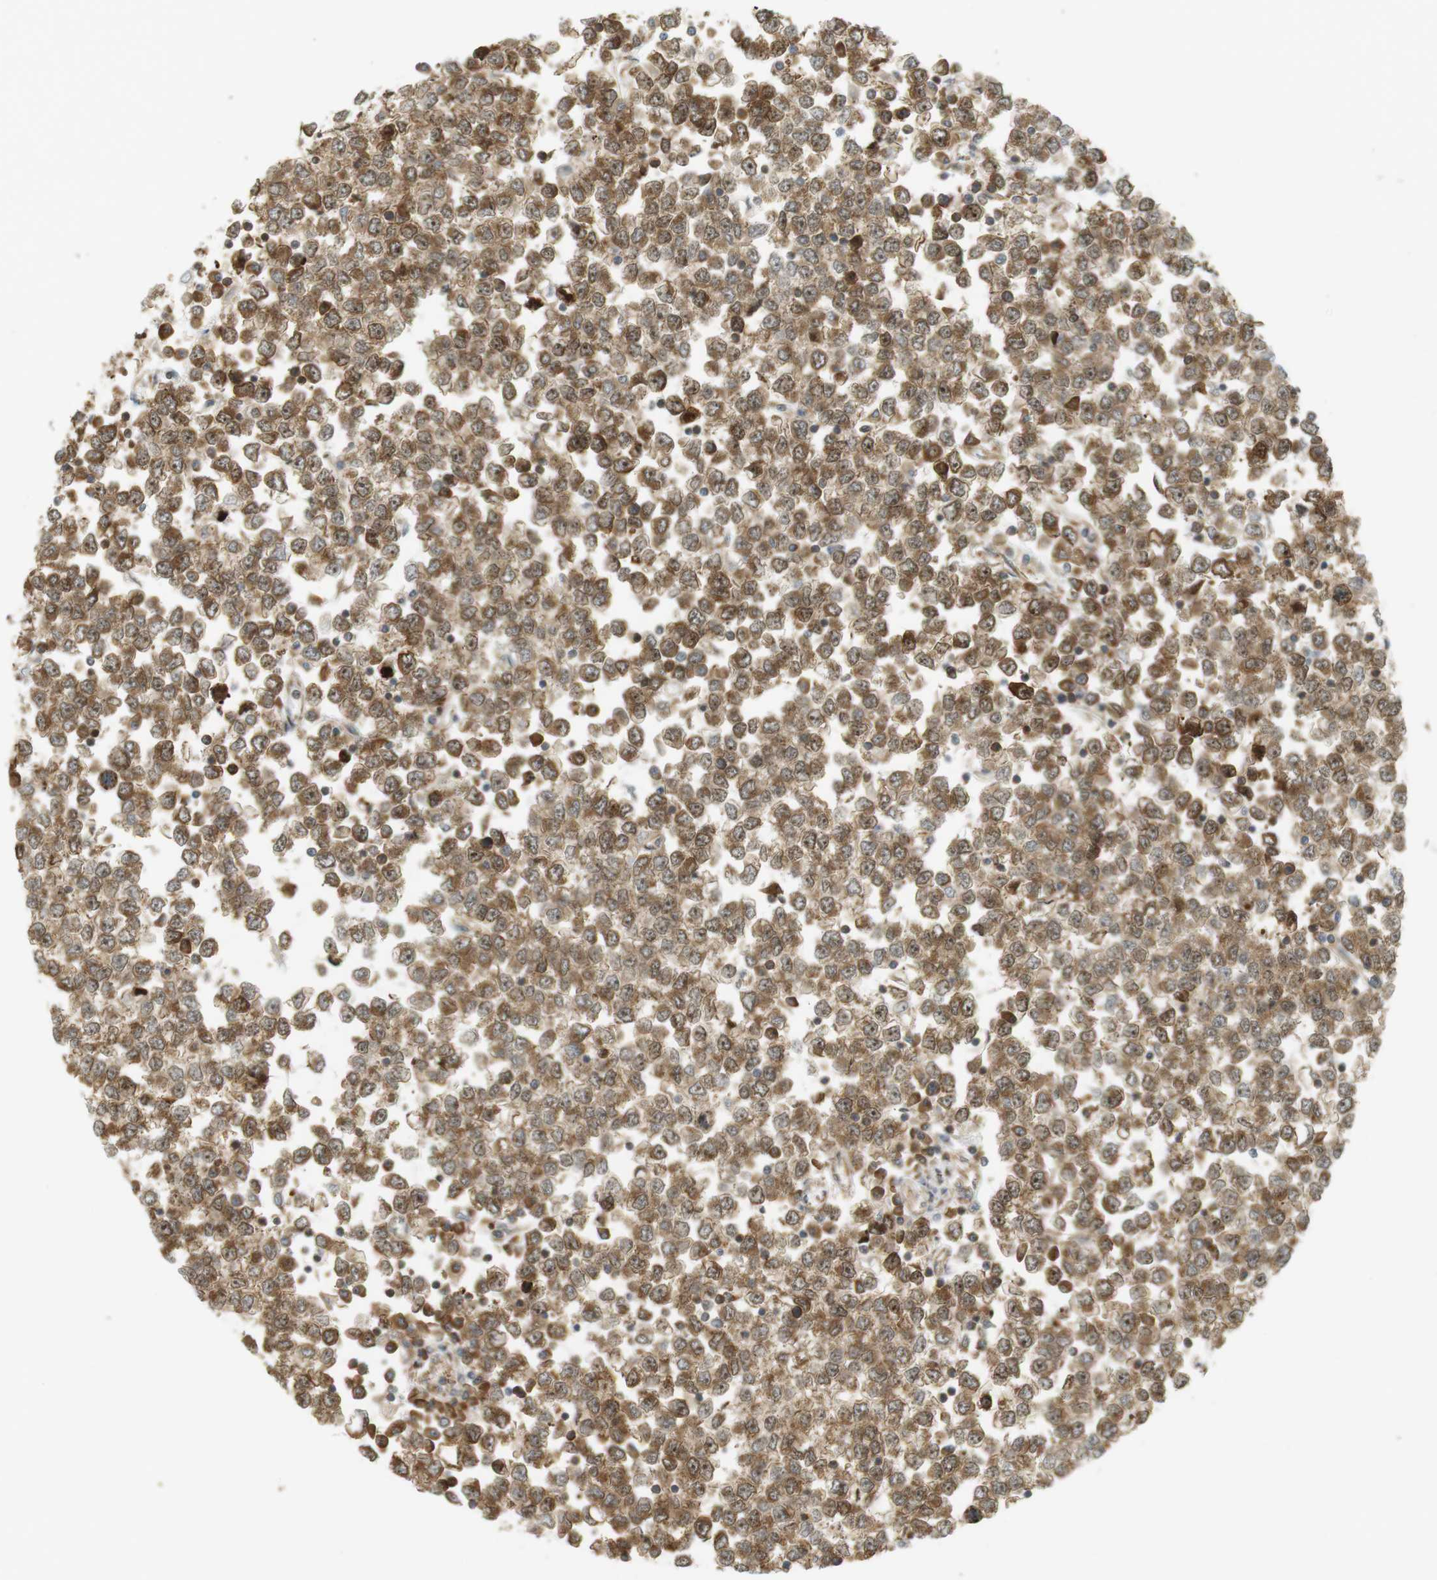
{"staining": {"intensity": "moderate", "quantity": ">75%", "location": "cytoplasmic/membranous,nuclear"}, "tissue": "testis cancer", "cell_type": "Tumor cells", "image_type": "cancer", "snomed": [{"axis": "morphology", "description": "Seminoma, NOS"}, {"axis": "topography", "description": "Testis"}], "caption": "Tumor cells display moderate cytoplasmic/membranous and nuclear positivity in about >75% of cells in testis cancer.", "gene": "PA2G4", "patient": {"sex": "male", "age": 65}}